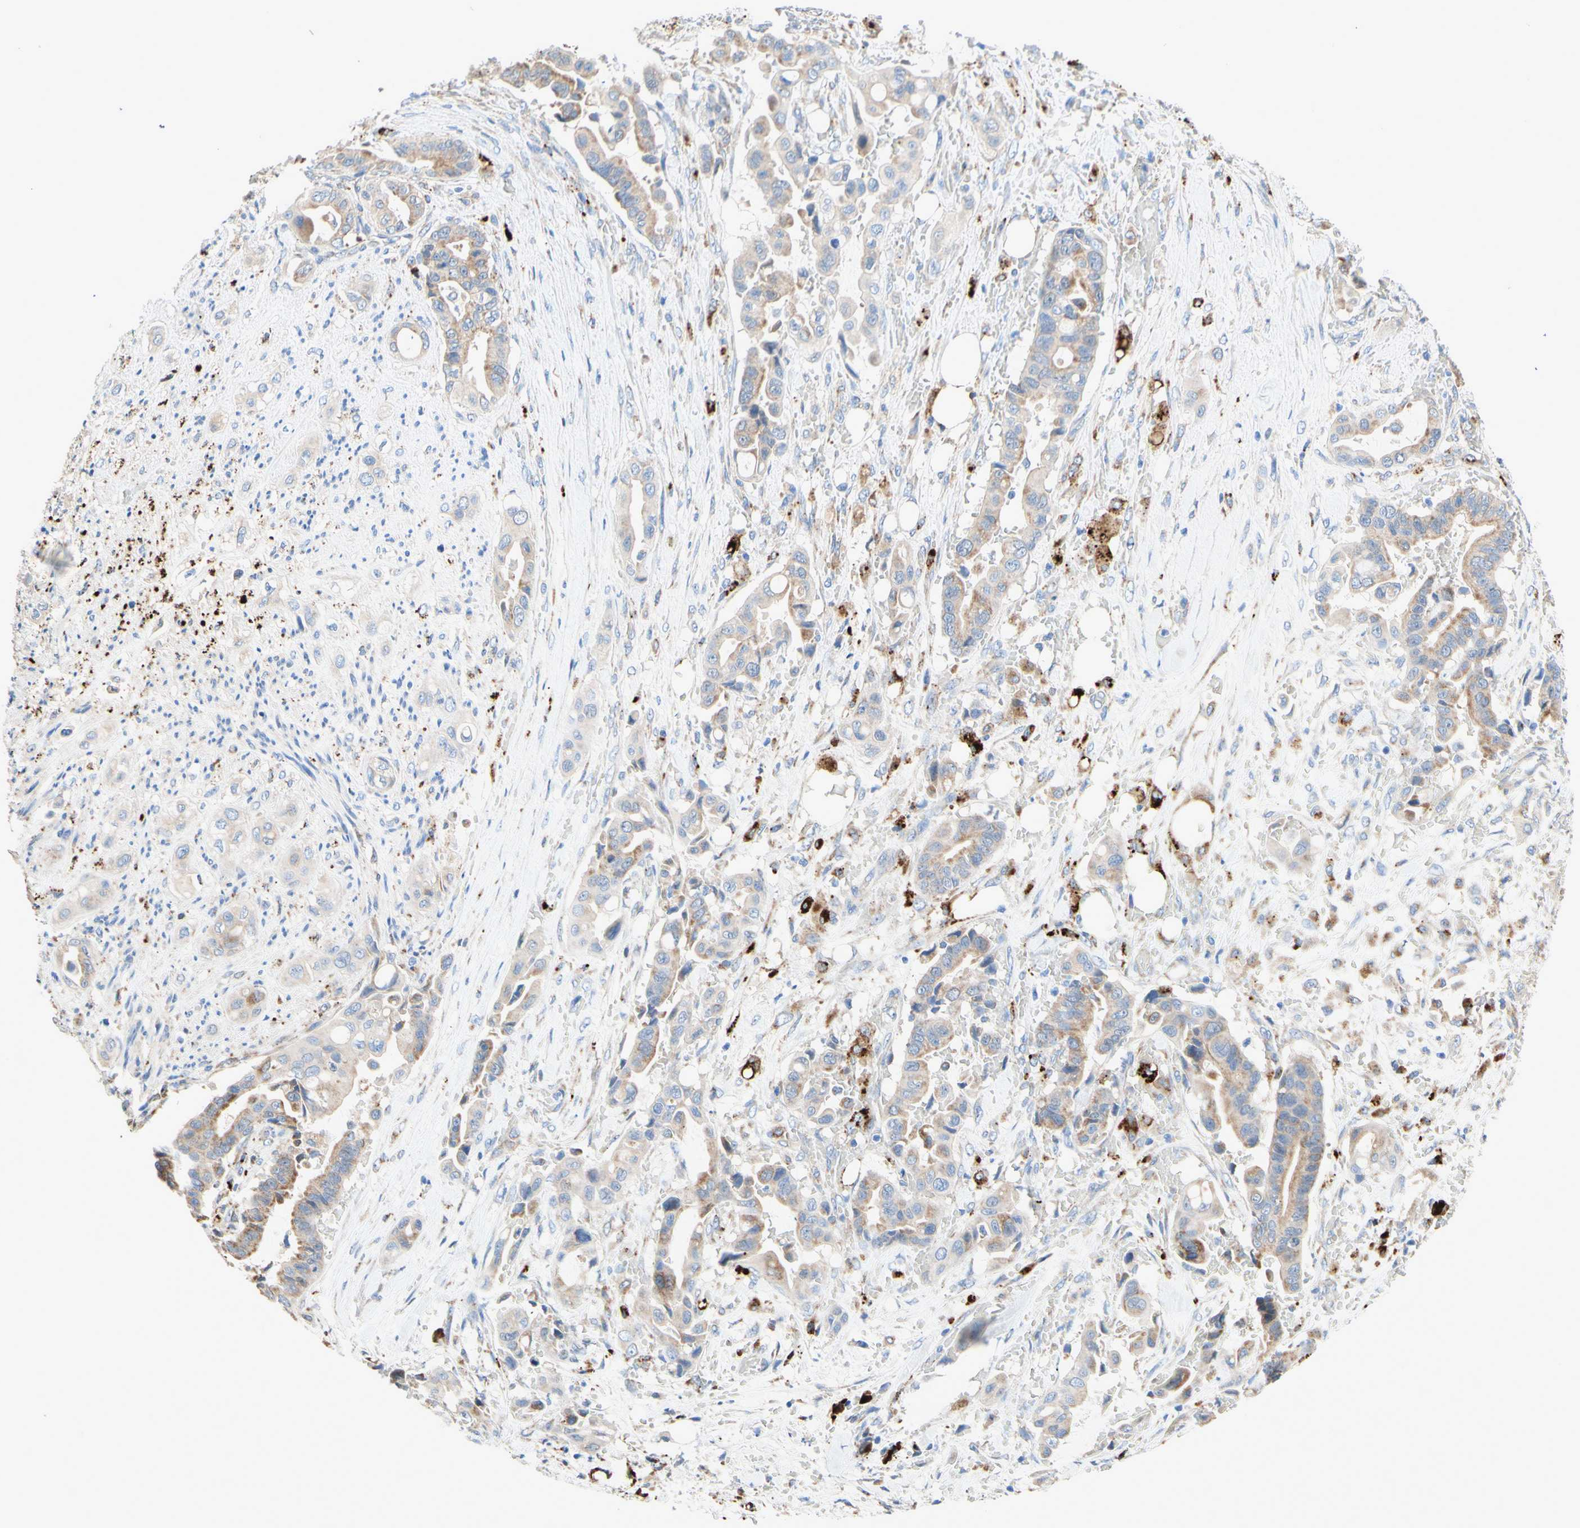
{"staining": {"intensity": "weak", "quantity": ">75%", "location": "cytoplasmic/membranous"}, "tissue": "liver cancer", "cell_type": "Tumor cells", "image_type": "cancer", "snomed": [{"axis": "morphology", "description": "Cholangiocarcinoma"}, {"axis": "topography", "description": "Liver"}], "caption": "DAB immunohistochemical staining of liver cholangiocarcinoma reveals weak cytoplasmic/membranous protein staining in approximately >75% of tumor cells.", "gene": "URB2", "patient": {"sex": "female", "age": 61}}